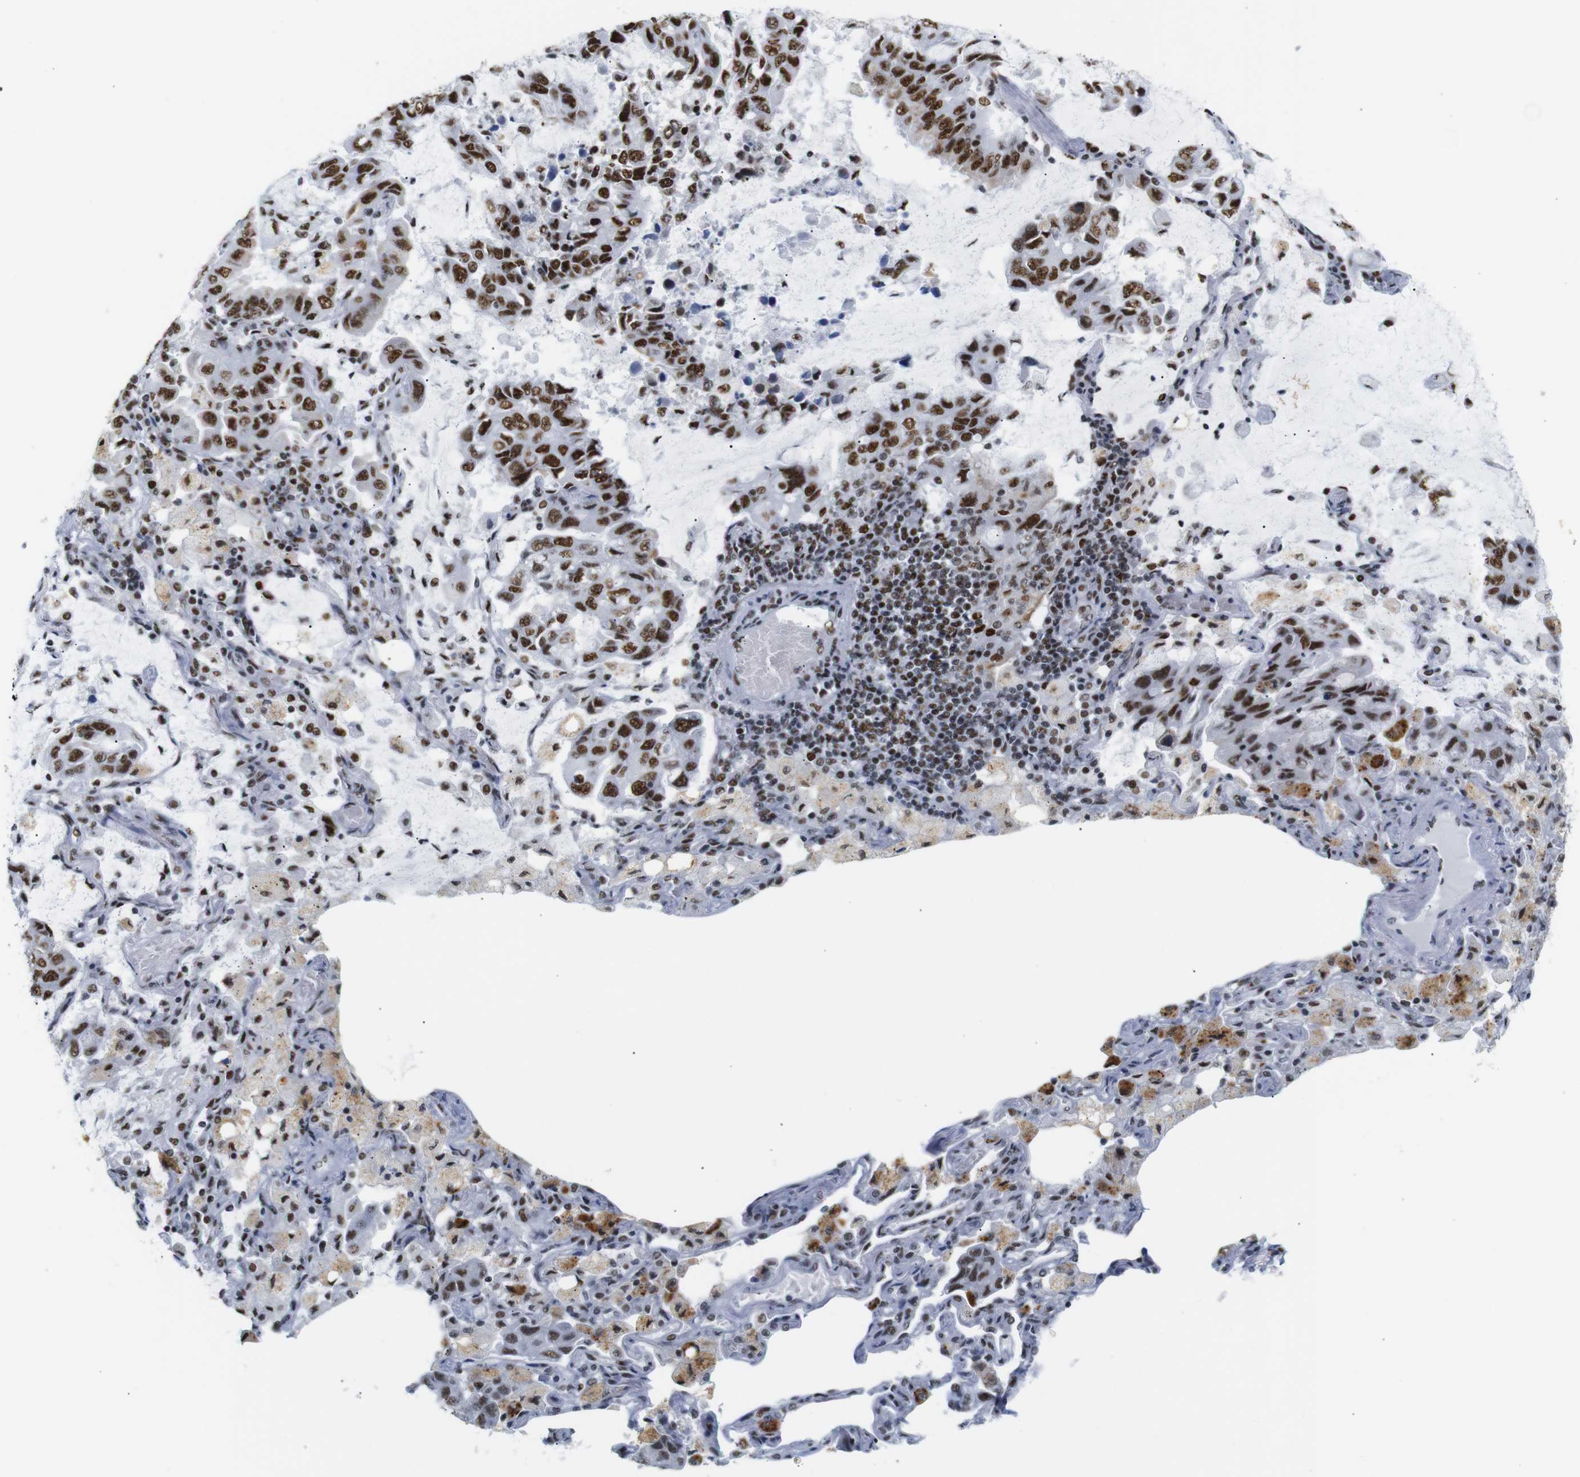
{"staining": {"intensity": "strong", "quantity": ">75%", "location": "nuclear"}, "tissue": "lung cancer", "cell_type": "Tumor cells", "image_type": "cancer", "snomed": [{"axis": "morphology", "description": "Adenocarcinoma, NOS"}, {"axis": "topography", "description": "Lung"}], "caption": "DAB (3,3'-diaminobenzidine) immunohistochemical staining of human lung cancer reveals strong nuclear protein expression in approximately >75% of tumor cells.", "gene": "TRA2B", "patient": {"sex": "male", "age": 64}}